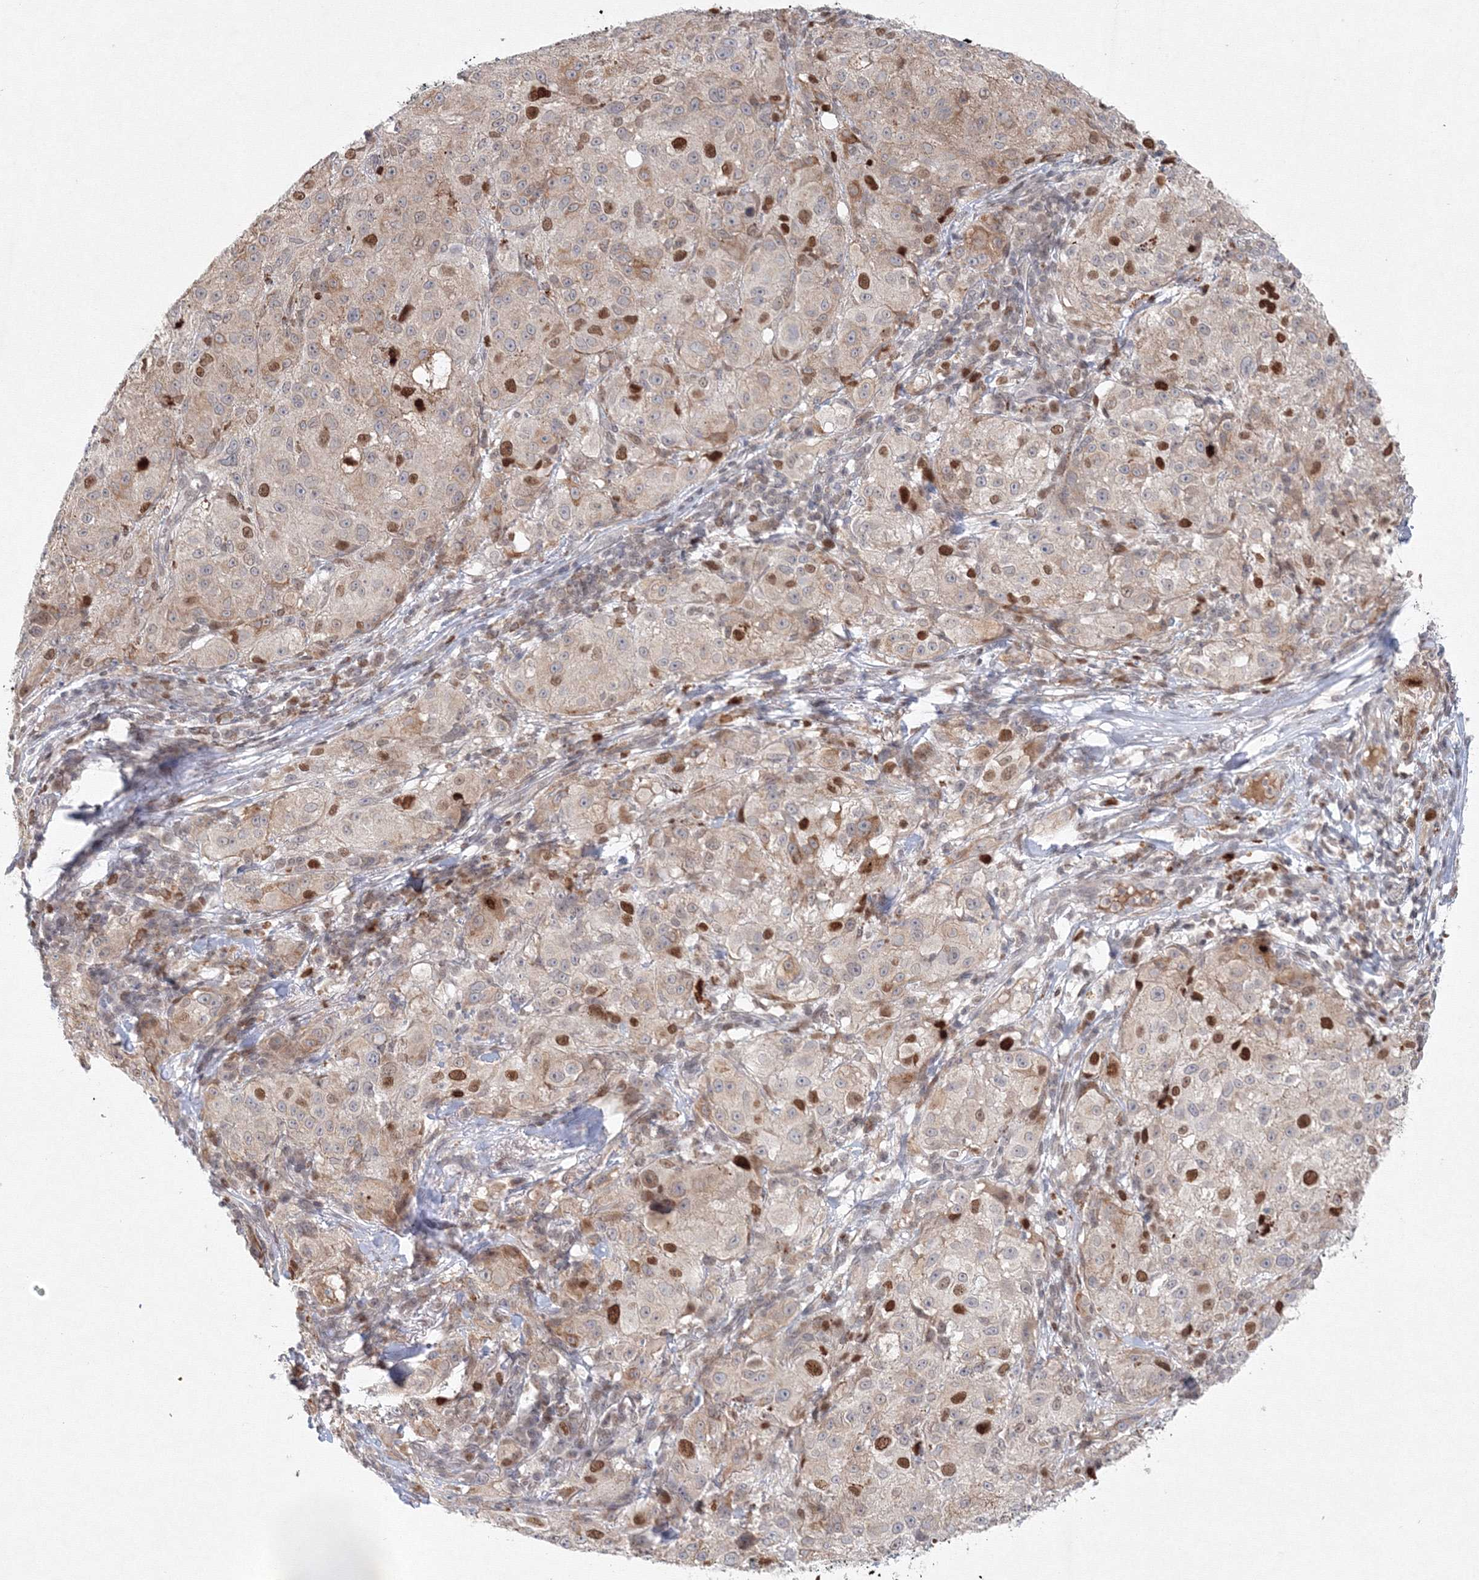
{"staining": {"intensity": "moderate", "quantity": "<25%", "location": "nuclear"}, "tissue": "melanoma", "cell_type": "Tumor cells", "image_type": "cancer", "snomed": [{"axis": "morphology", "description": "Necrosis, NOS"}, {"axis": "morphology", "description": "Malignant melanoma, NOS"}, {"axis": "topography", "description": "Skin"}], "caption": "Immunohistochemical staining of malignant melanoma shows low levels of moderate nuclear expression in approximately <25% of tumor cells.", "gene": "KIF4A", "patient": {"sex": "female", "age": 87}}